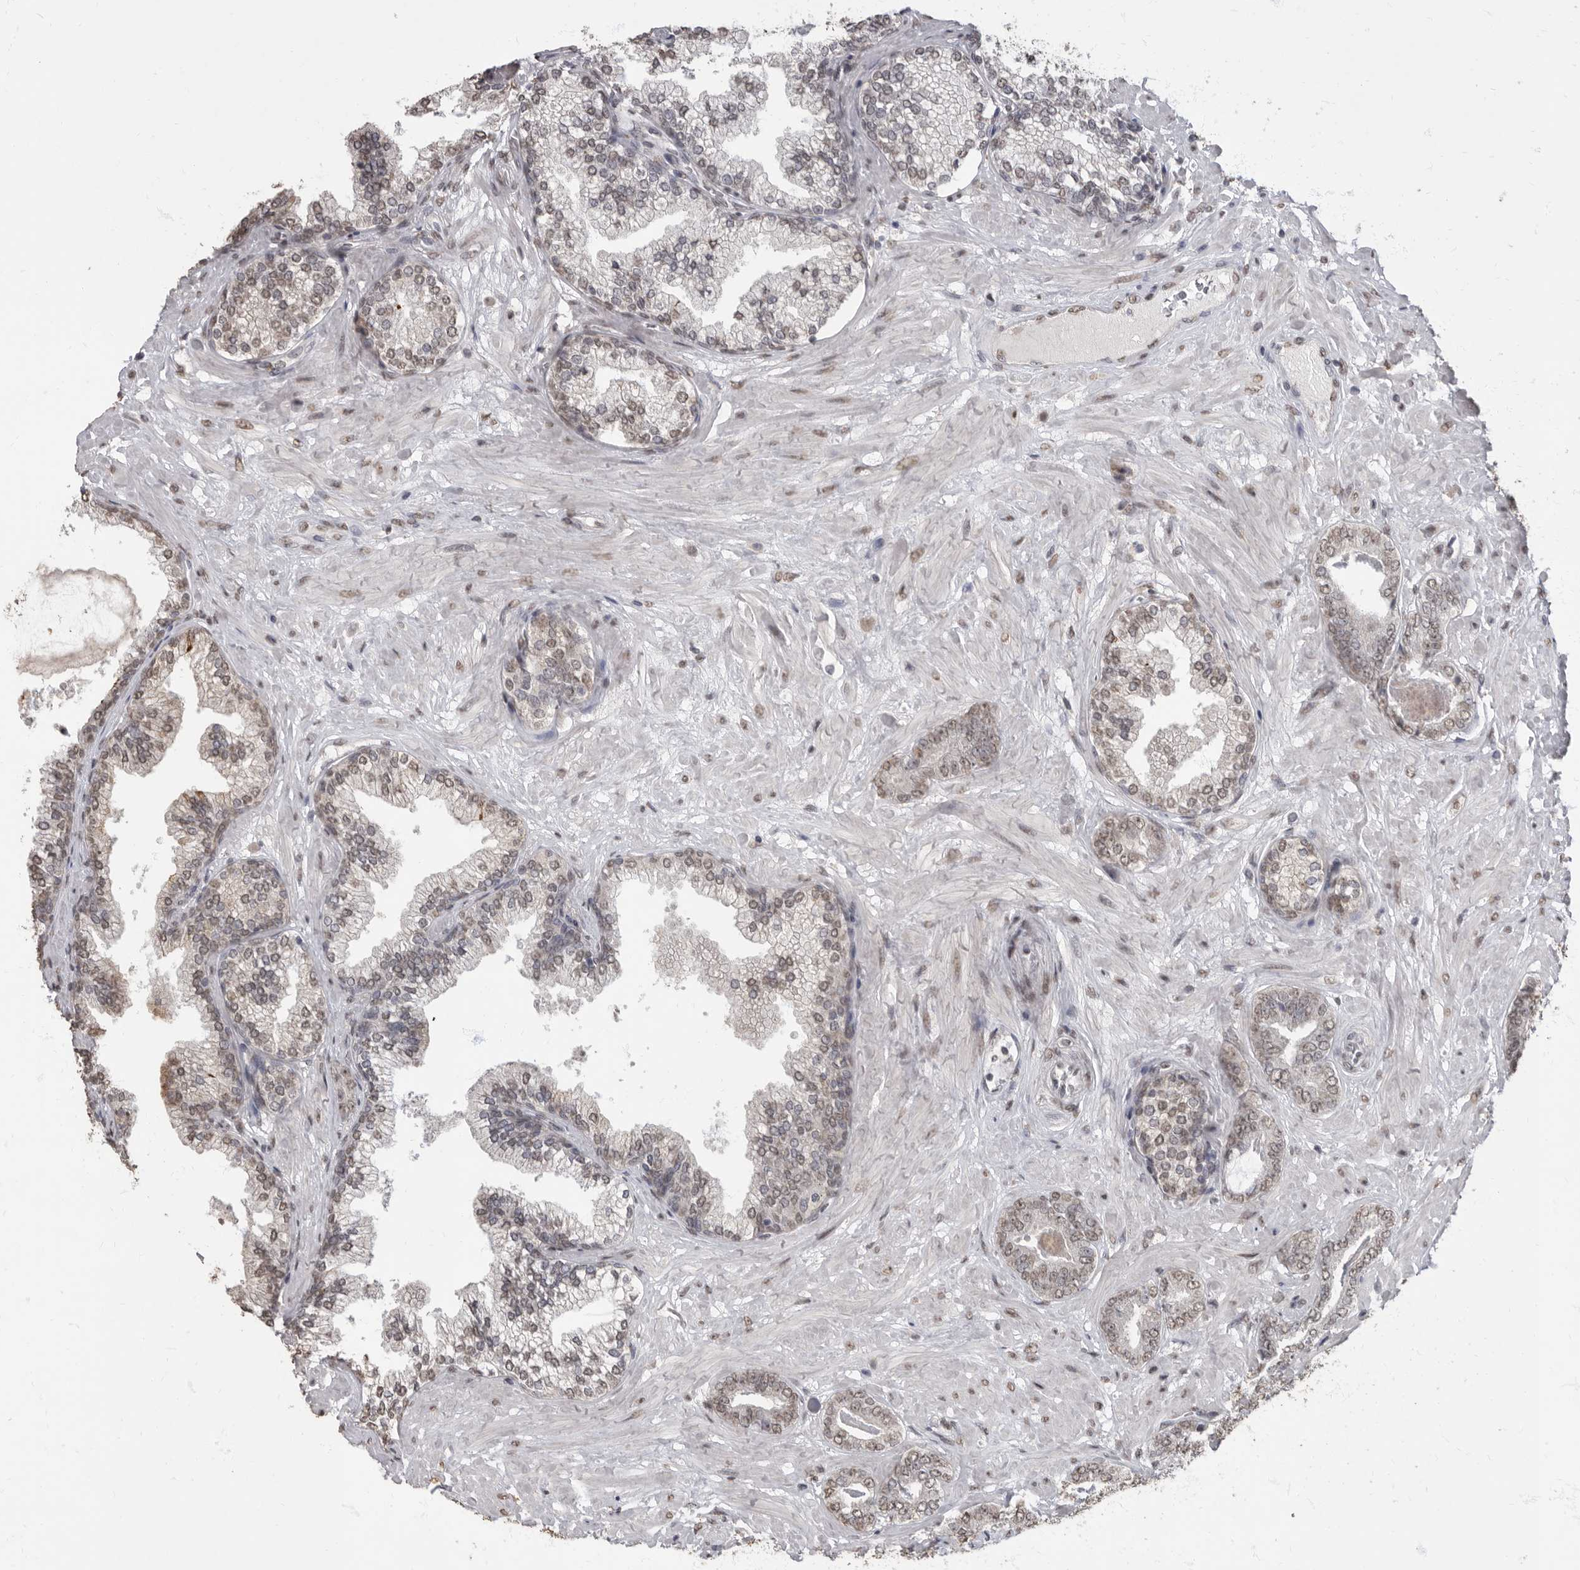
{"staining": {"intensity": "weak", "quantity": ">75%", "location": "nuclear"}, "tissue": "prostate cancer", "cell_type": "Tumor cells", "image_type": "cancer", "snomed": [{"axis": "morphology", "description": "Adenocarcinoma, Low grade"}, {"axis": "topography", "description": "Prostate"}], "caption": "Protein expression analysis of human prostate cancer (adenocarcinoma (low-grade)) reveals weak nuclear staining in approximately >75% of tumor cells. The staining was performed using DAB (3,3'-diaminobenzidine) to visualize the protein expression in brown, while the nuclei were stained in blue with hematoxylin (Magnification: 20x).", "gene": "NBL1", "patient": {"sex": "male", "age": 71}}